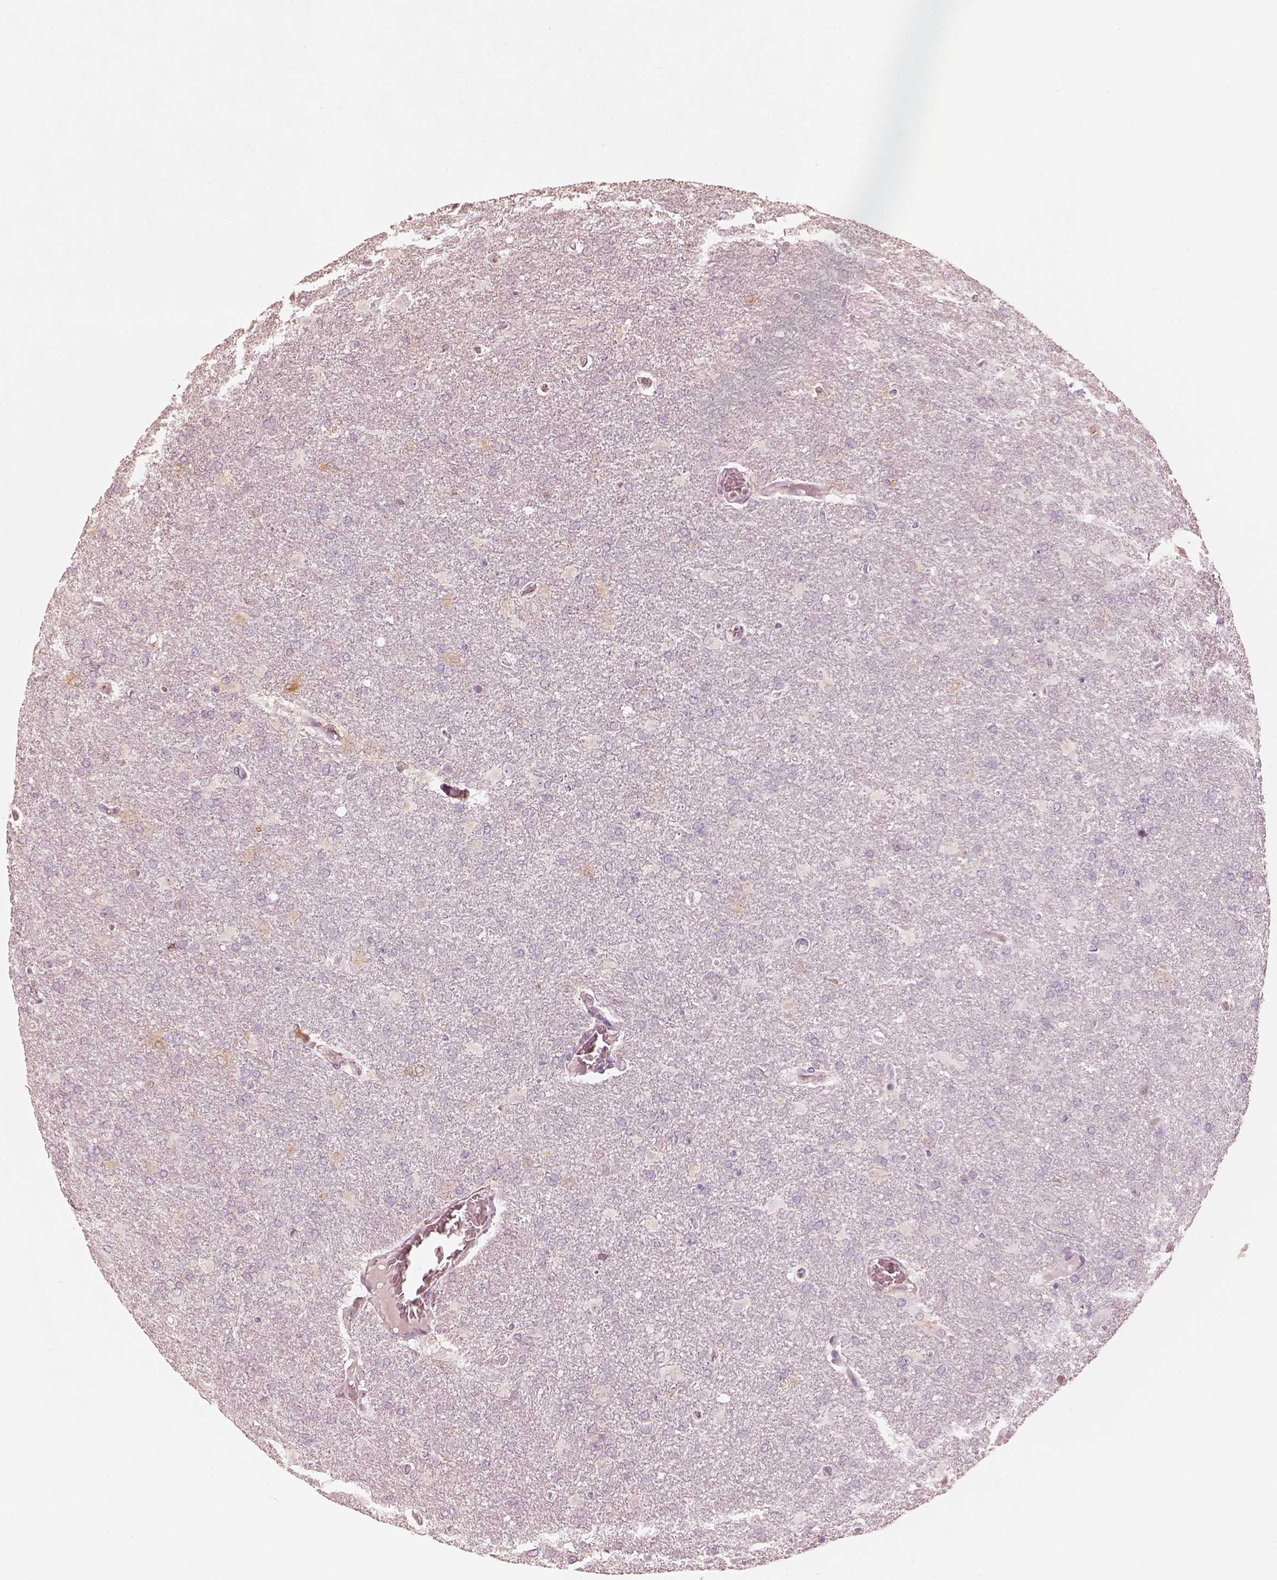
{"staining": {"intensity": "negative", "quantity": "none", "location": "none"}, "tissue": "glioma", "cell_type": "Tumor cells", "image_type": "cancer", "snomed": [{"axis": "morphology", "description": "Glioma, malignant, High grade"}, {"axis": "topography", "description": "Brain"}], "caption": "Tumor cells show no significant protein positivity in glioma.", "gene": "WLS", "patient": {"sex": "male", "age": 68}}